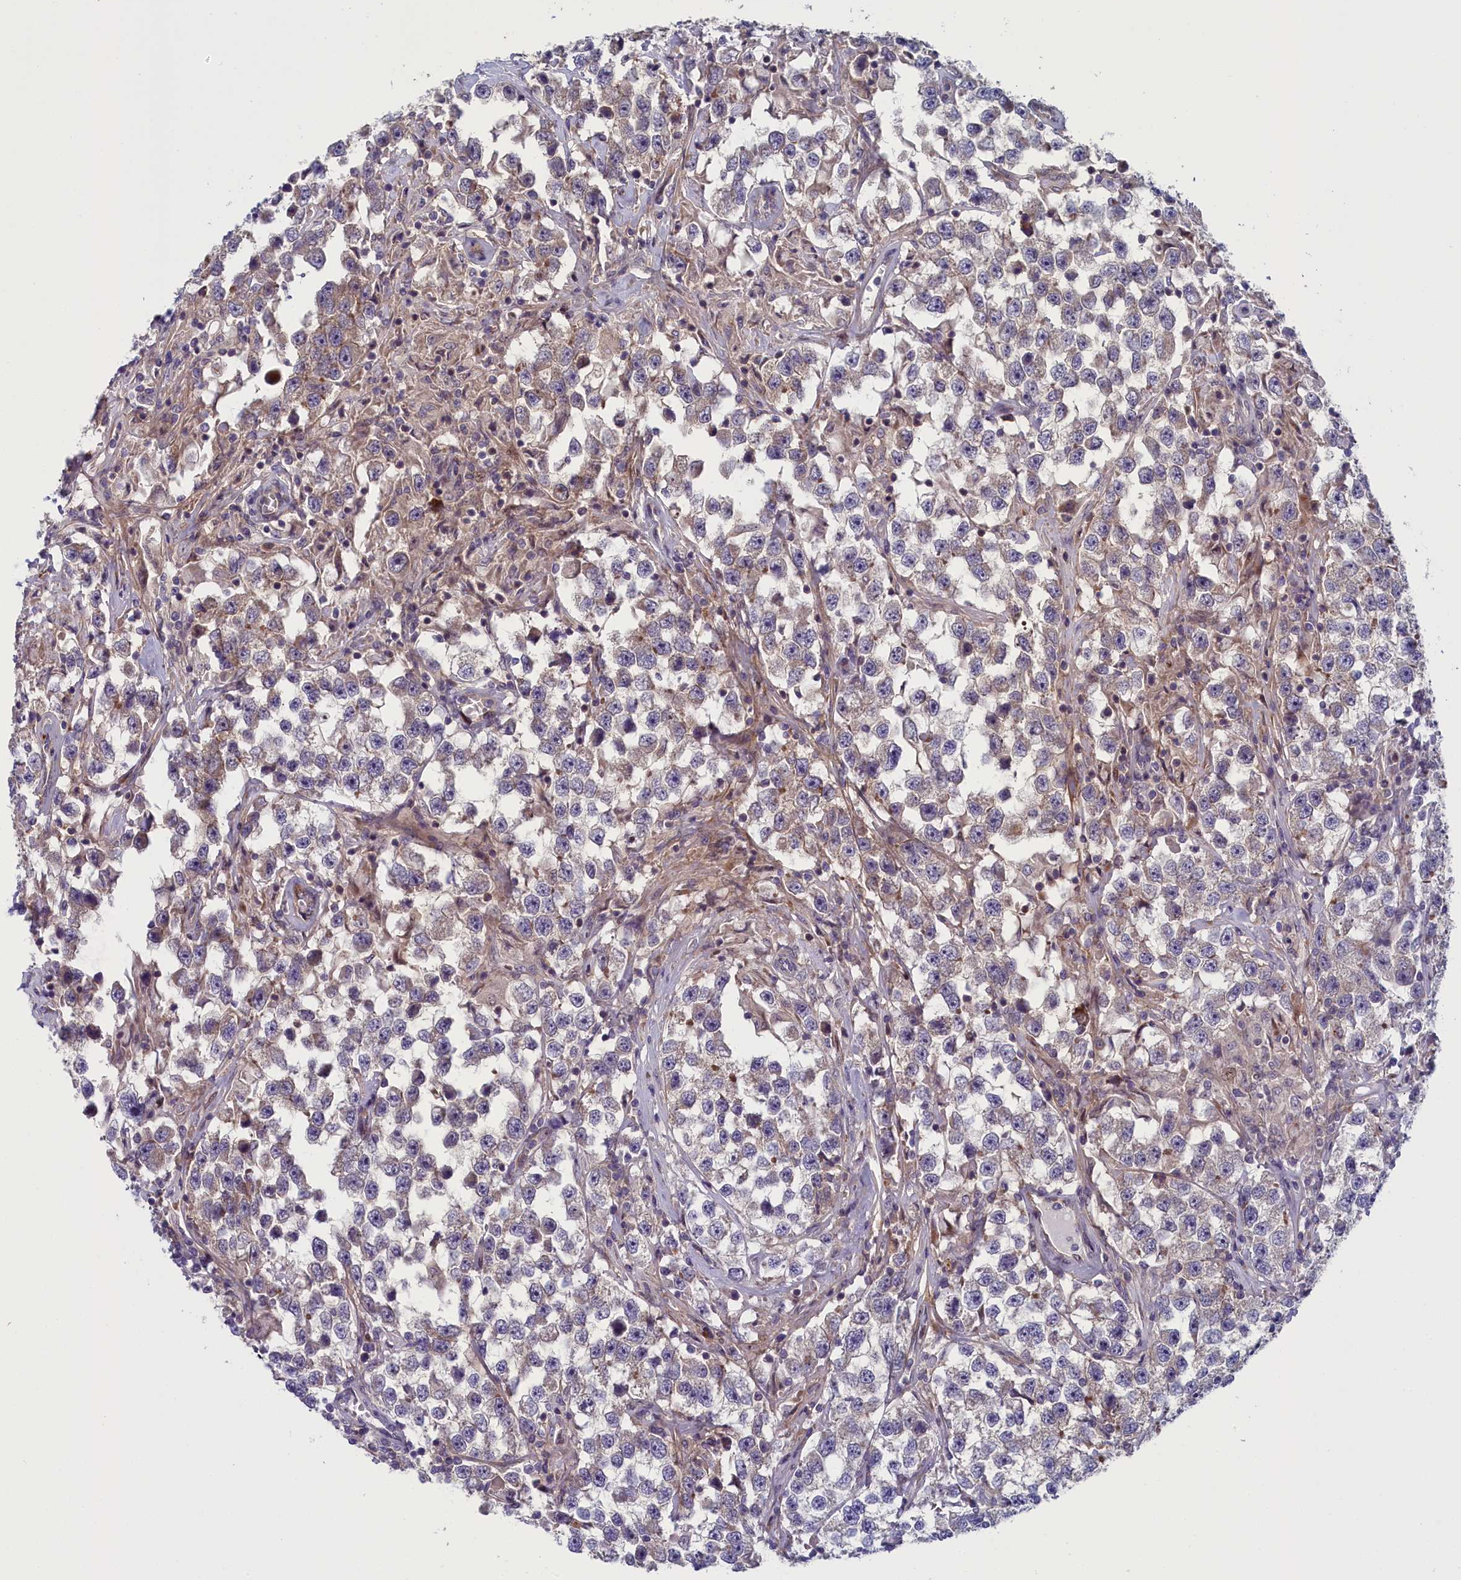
{"staining": {"intensity": "weak", "quantity": "<25%", "location": "cytoplasmic/membranous"}, "tissue": "testis cancer", "cell_type": "Tumor cells", "image_type": "cancer", "snomed": [{"axis": "morphology", "description": "Seminoma, NOS"}, {"axis": "topography", "description": "Testis"}], "caption": "Immunohistochemistry micrograph of testis cancer (seminoma) stained for a protein (brown), which displays no expression in tumor cells.", "gene": "ANKRD39", "patient": {"sex": "male", "age": 46}}